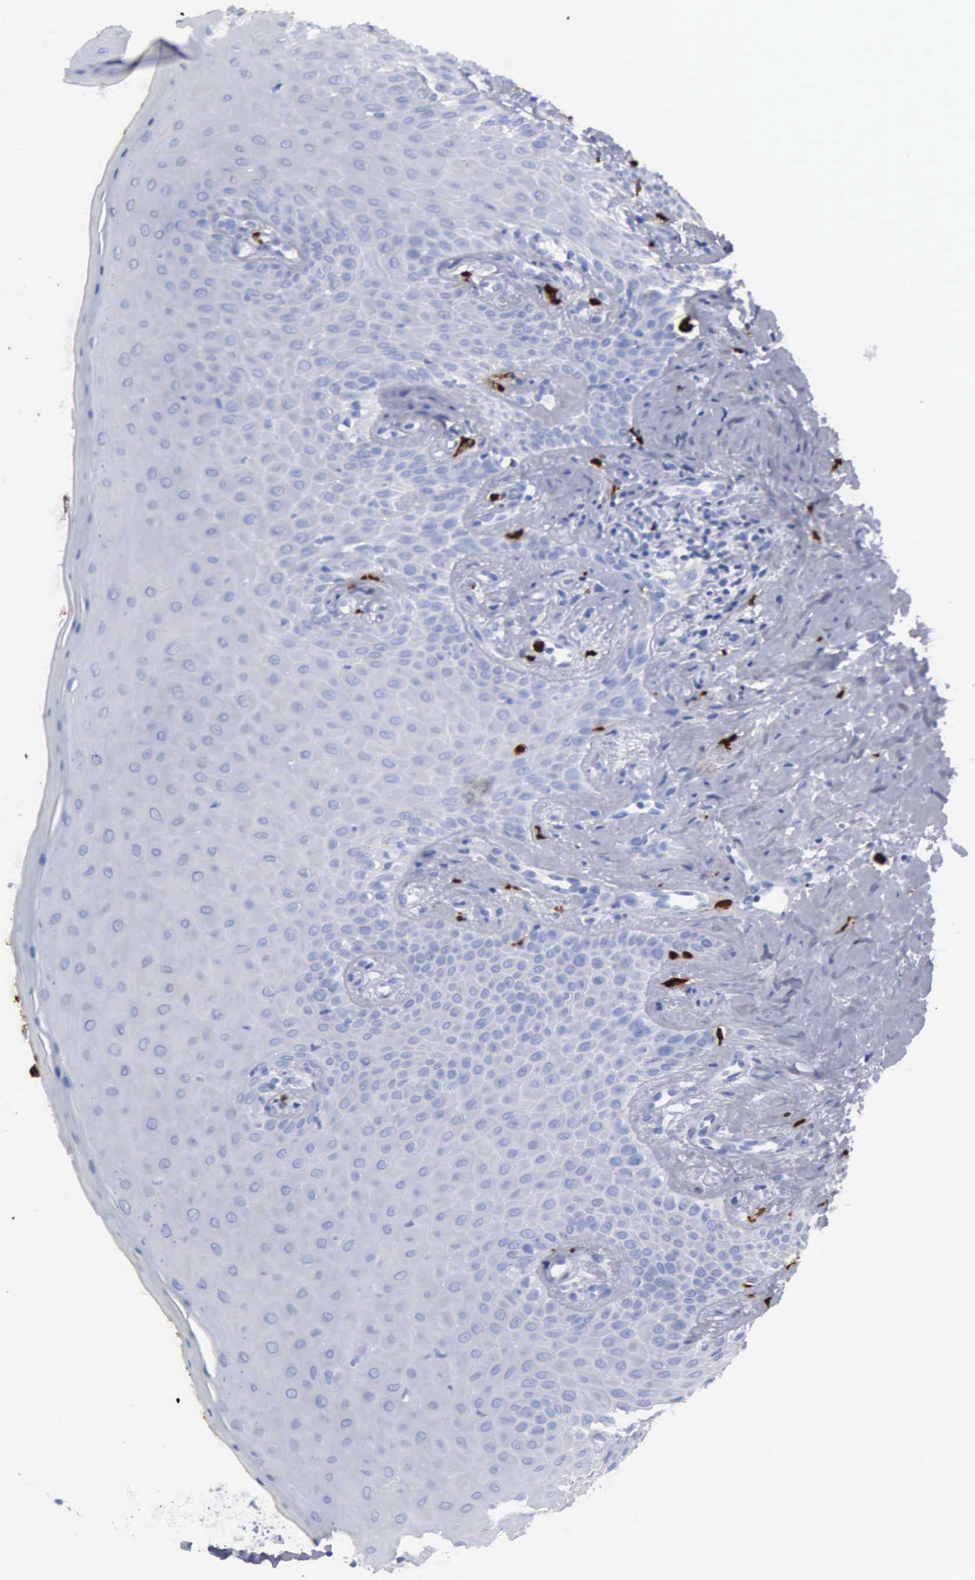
{"staining": {"intensity": "negative", "quantity": "none", "location": "none"}, "tissue": "oral mucosa", "cell_type": "Squamous epithelial cells", "image_type": "normal", "snomed": [{"axis": "morphology", "description": "Normal tissue, NOS"}, {"axis": "topography", "description": "Oral tissue"}], "caption": "Immunohistochemistry of benign human oral mucosa shows no staining in squamous epithelial cells. (DAB (3,3'-diaminobenzidine) immunohistochemistry (IHC), high magnification).", "gene": "CTSG", "patient": {"sex": "male", "age": 69}}